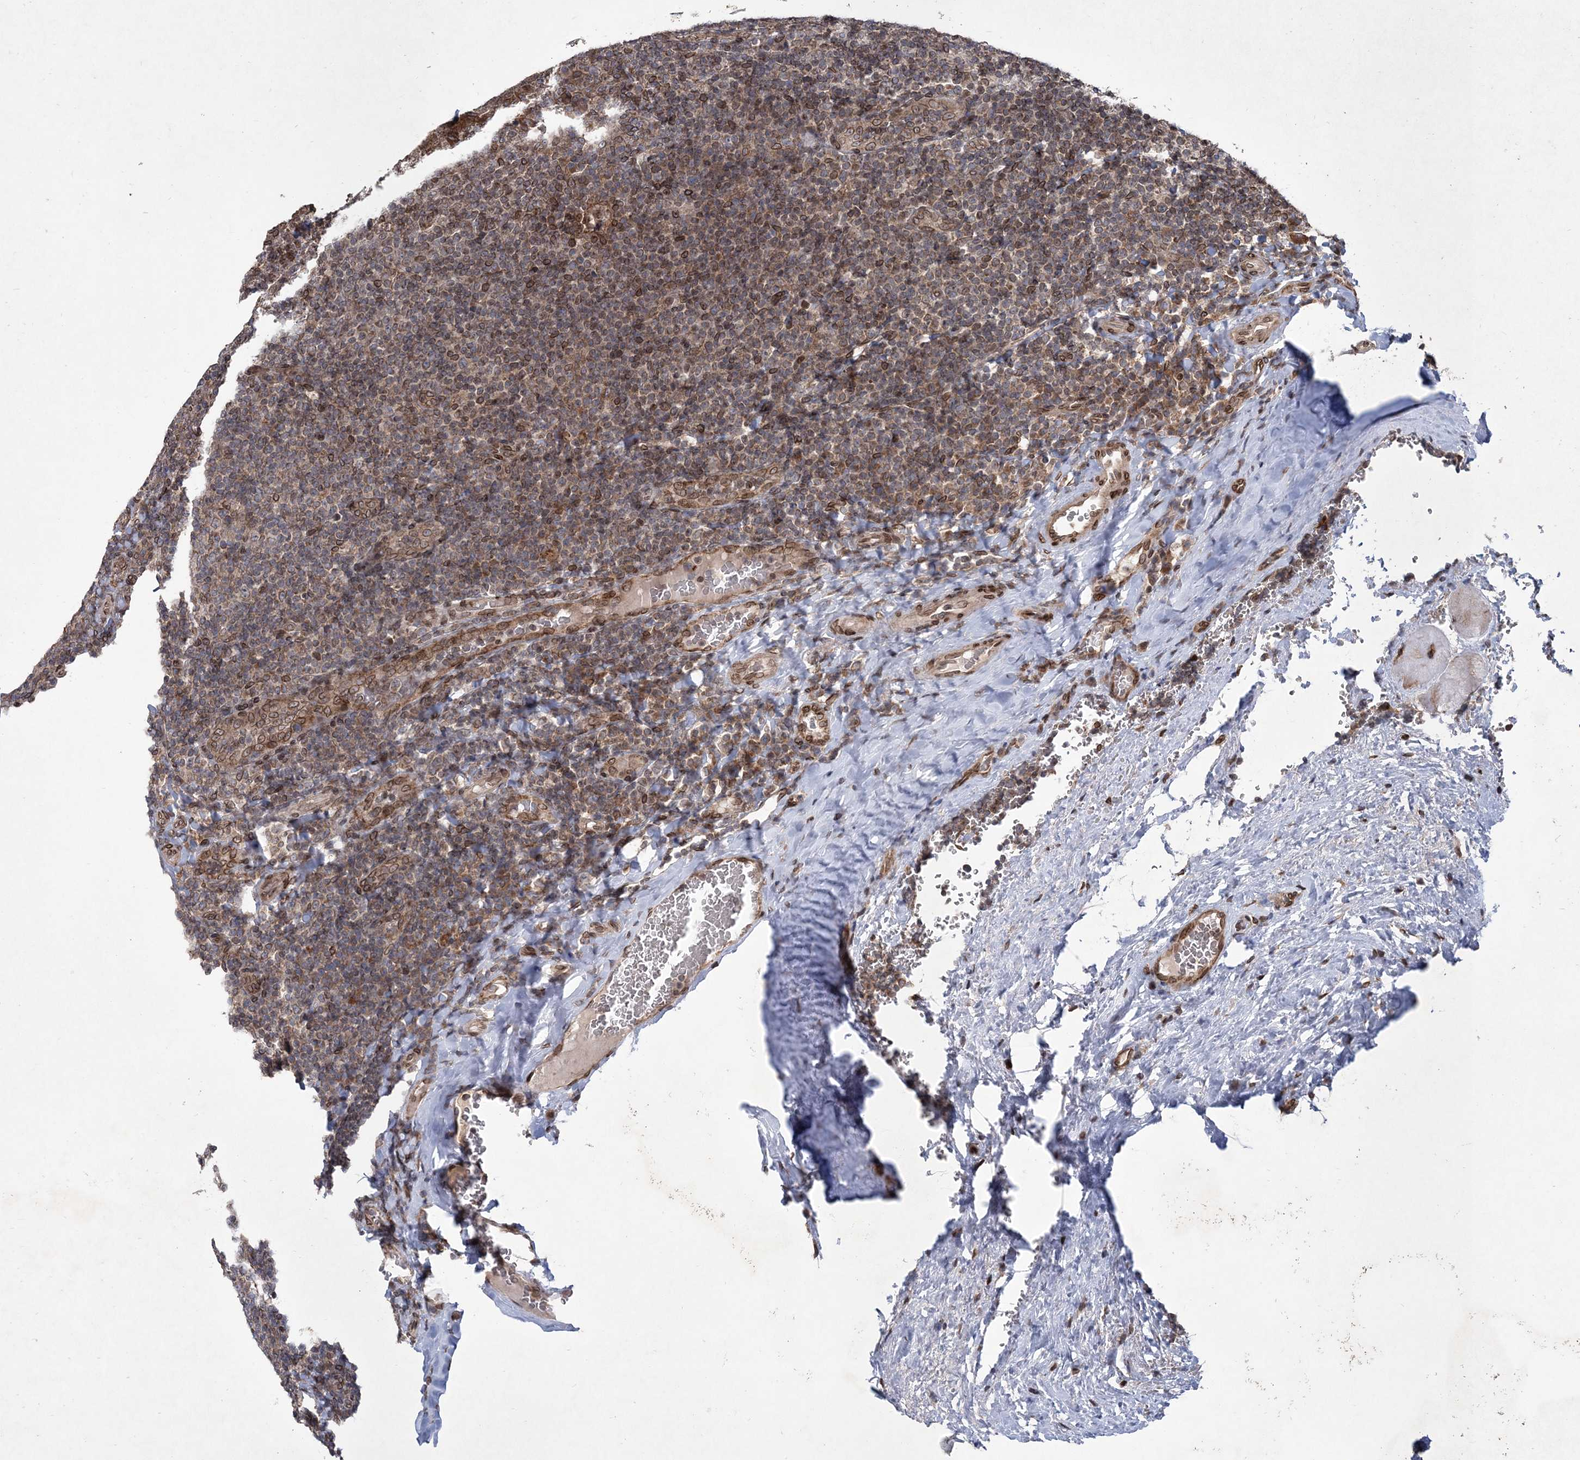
{"staining": {"intensity": "moderate", "quantity": "<25%", "location": "cytoplasmic/membranous,nuclear"}, "tissue": "tonsil", "cell_type": "Germinal center cells", "image_type": "normal", "snomed": [{"axis": "morphology", "description": "Normal tissue, NOS"}, {"axis": "topography", "description": "Tonsil"}], "caption": "This is a histology image of immunohistochemistry staining of normal tonsil, which shows moderate positivity in the cytoplasmic/membranous,nuclear of germinal center cells.", "gene": "DNAJC27", "patient": {"sex": "male", "age": 17}}